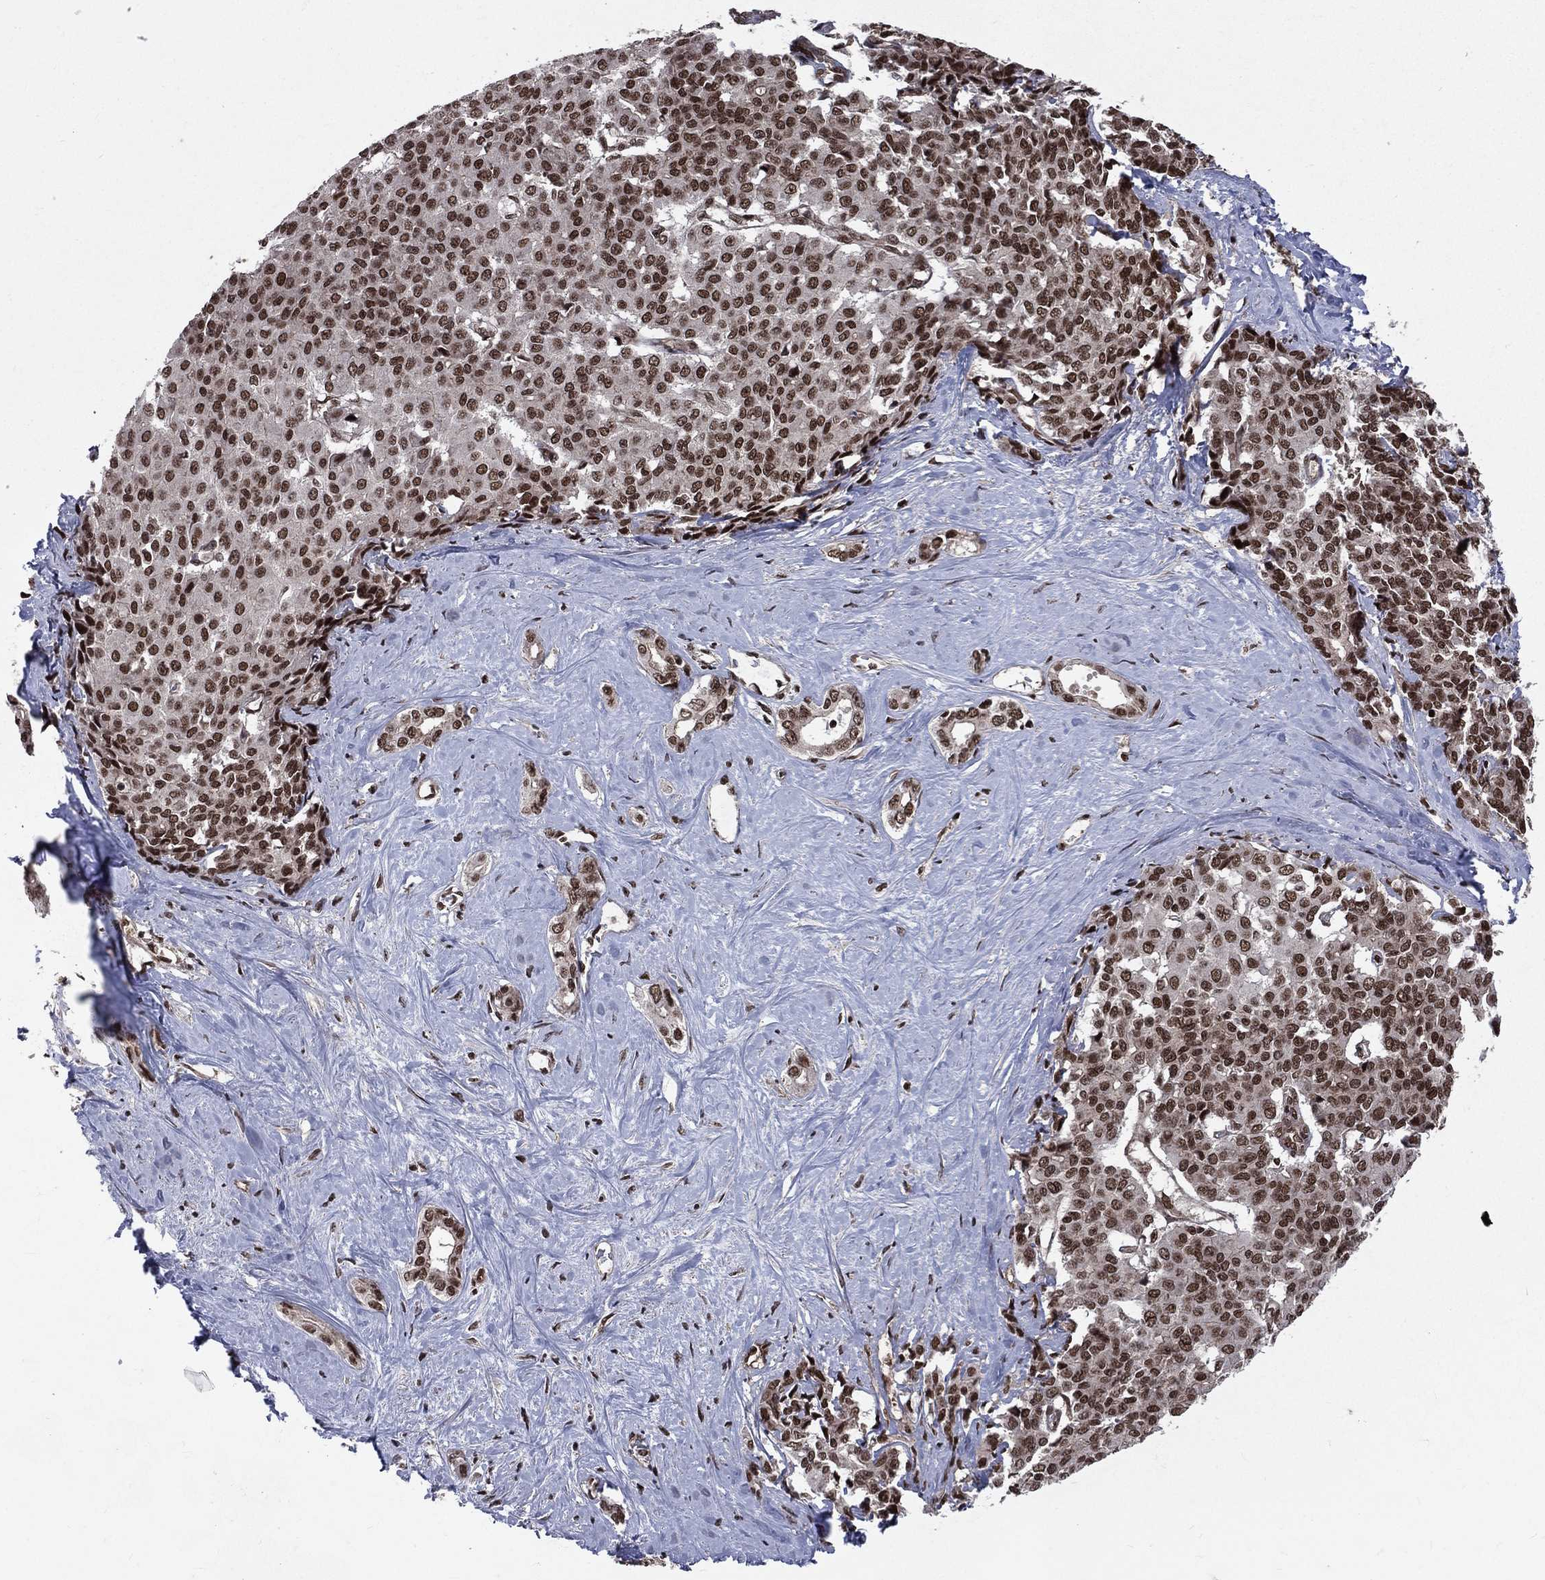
{"staining": {"intensity": "strong", "quantity": ">75%", "location": "nuclear"}, "tissue": "liver cancer", "cell_type": "Tumor cells", "image_type": "cancer", "snomed": [{"axis": "morphology", "description": "Cholangiocarcinoma"}, {"axis": "topography", "description": "Liver"}], "caption": "A histopathology image of human liver cancer (cholangiocarcinoma) stained for a protein displays strong nuclear brown staining in tumor cells.", "gene": "SMC3", "patient": {"sex": "female", "age": 47}}